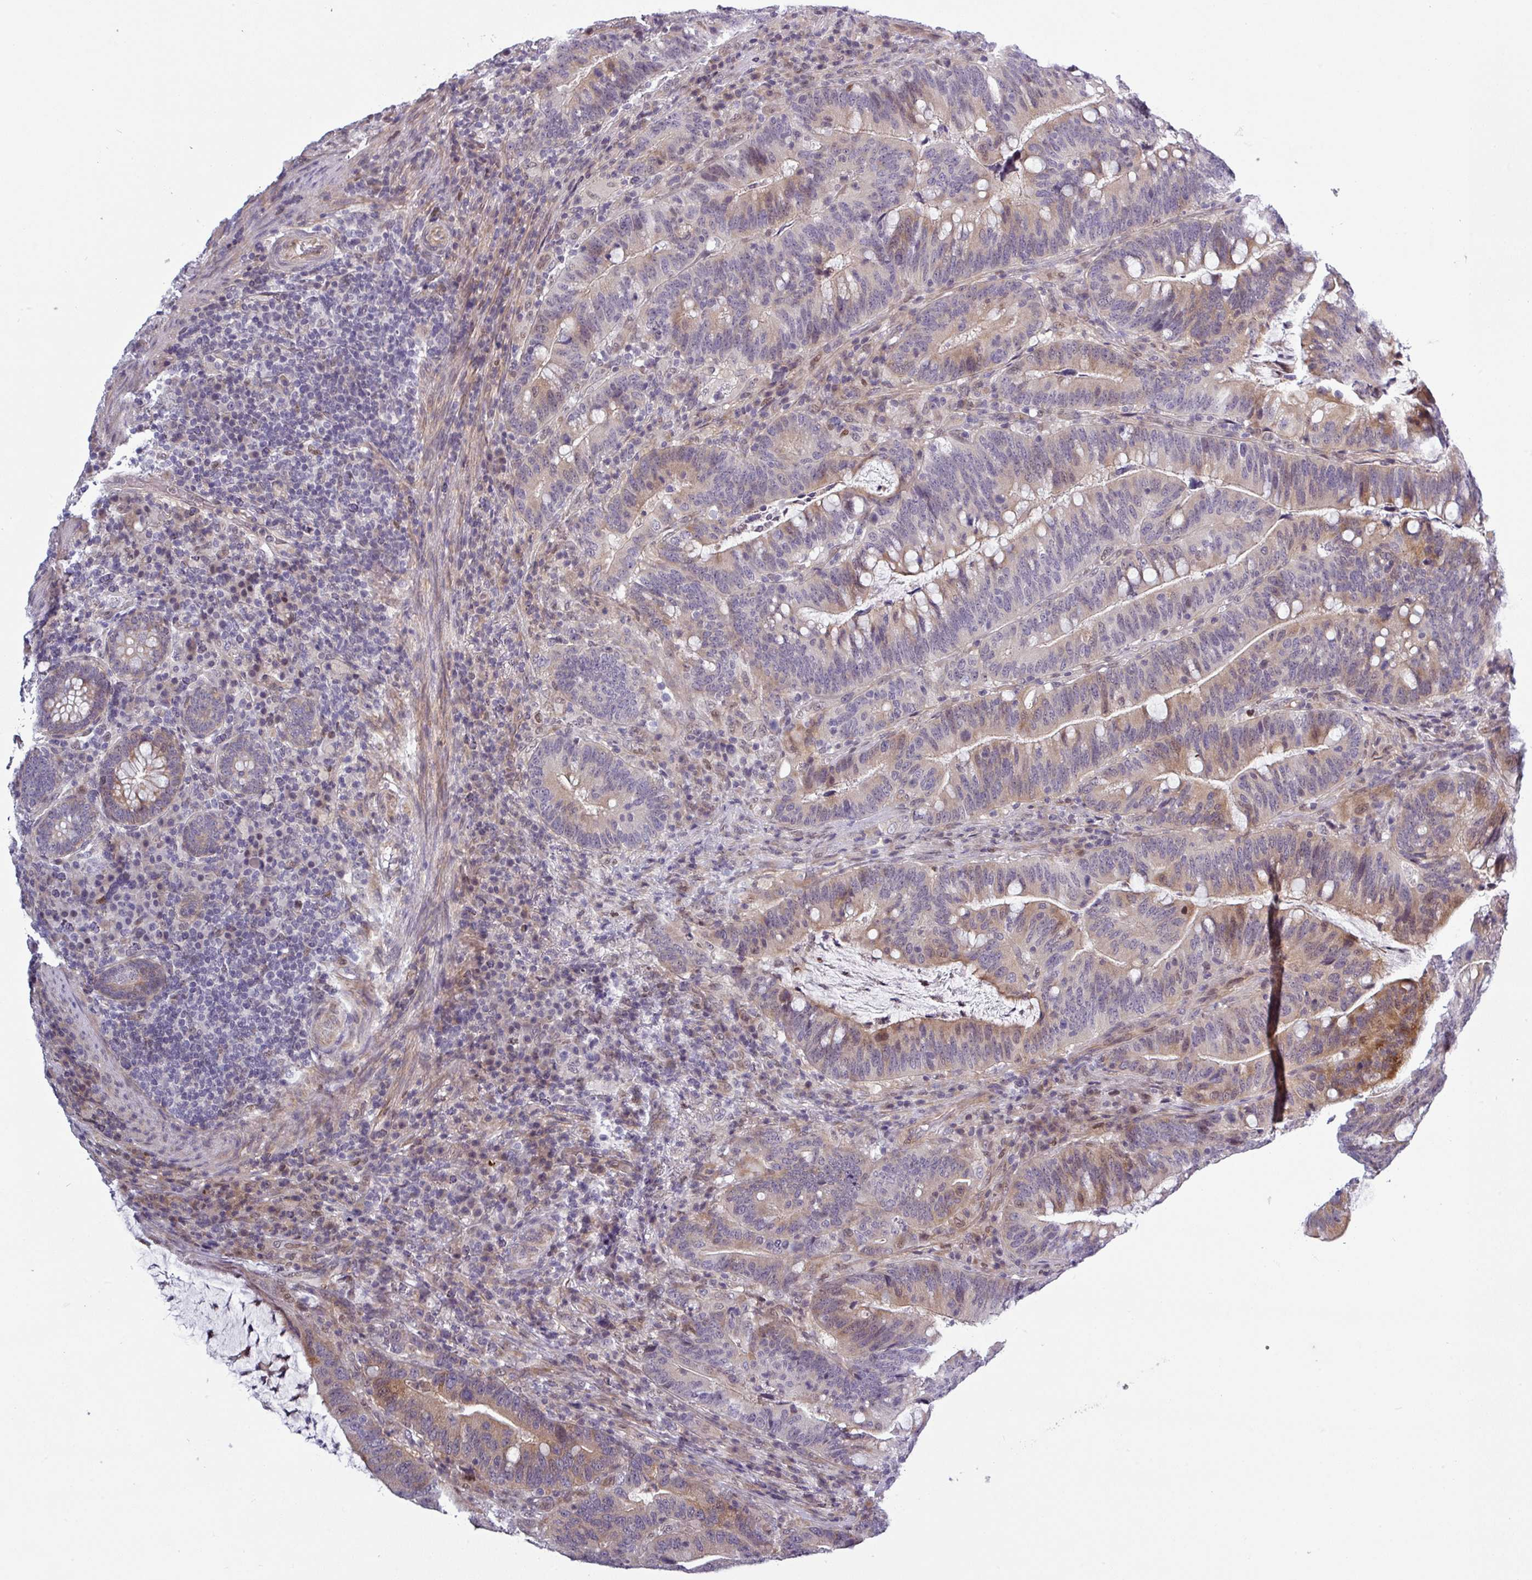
{"staining": {"intensity": "moderate", "quantity": "25%-75%", "location": "cytoplasmic/membranous"}, "tissue": "colorectal cancer", "cell_type": "Tumor cells", "image_type": "cancer", "snomed": [{"axis": "morphology", "description": "Adenocarcinoma, NOS"}, {"axis": "topography", "description": "Colon"}], "caption": "DAB (3,3'-diaminobenzidine) immunohistochemical staining of adenocarcinoma (colorectal) demonstrates moderate cytoplasmic/membranous protein positivity in about 25%-75% of tumor cells.", "gene": "PRAMEF12", "patient": {"sex": "female", "age": 66}}